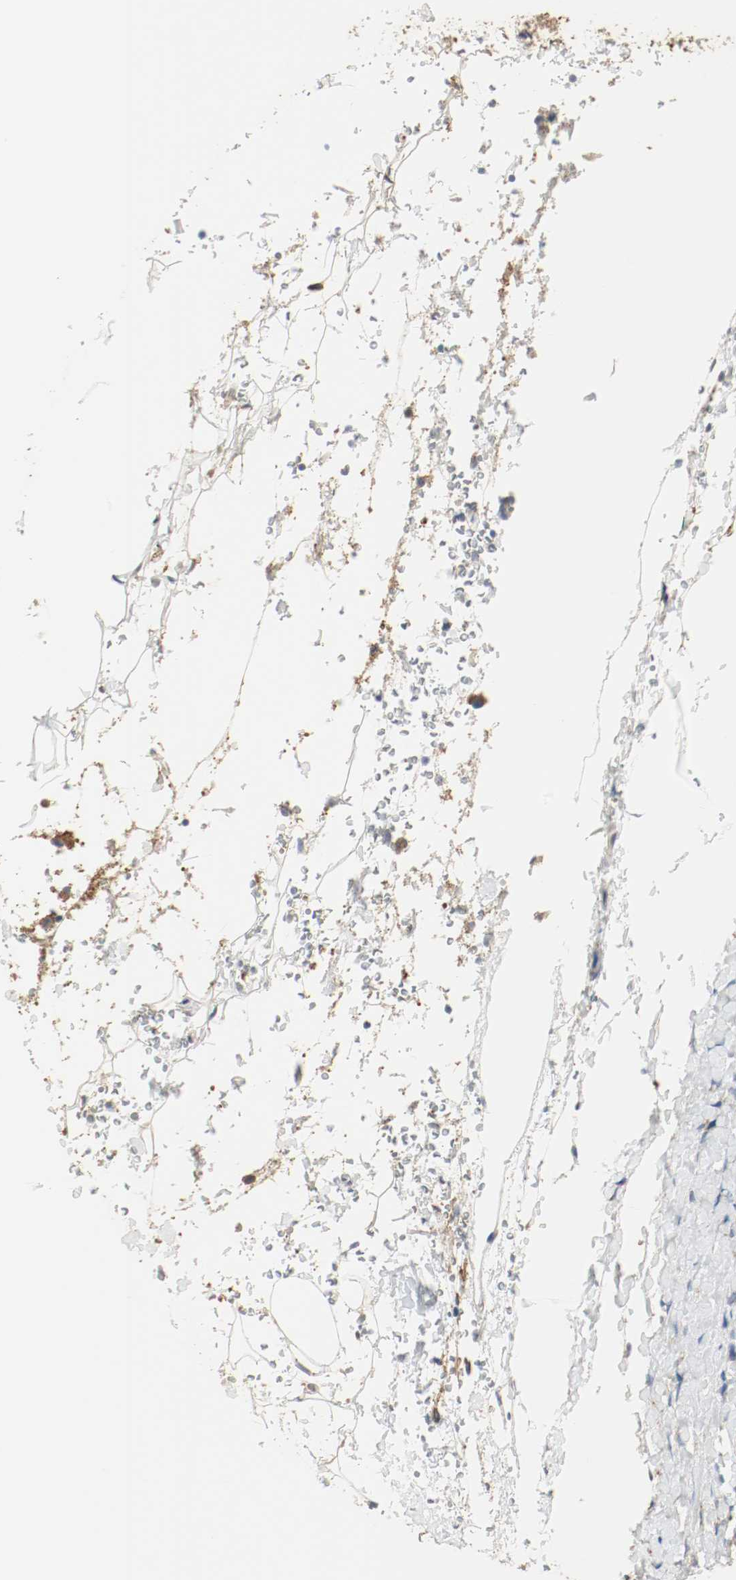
{"staining": {"intensity": "weak", "quantity": ">75%", "location": "cytoplasmic/membranous"}, "tissue": "adrenal gland", "cell_type": "Glandular cells", "image_type": "normal", "snomed": [{"axis": "morphology", "description": "Normal tissue, NOS"}, {"axis": "topography", "description": "Adrenal gland"}], "caption": "Immunohistochemical staining of unremarkable human adrenal gland exhibits >75% levels of weak cytoplasmic/membranous protein staining in approximately >75% of glandular cells.", "gene": "MELTF", "patient": {"sex": "female", "age": 44}}